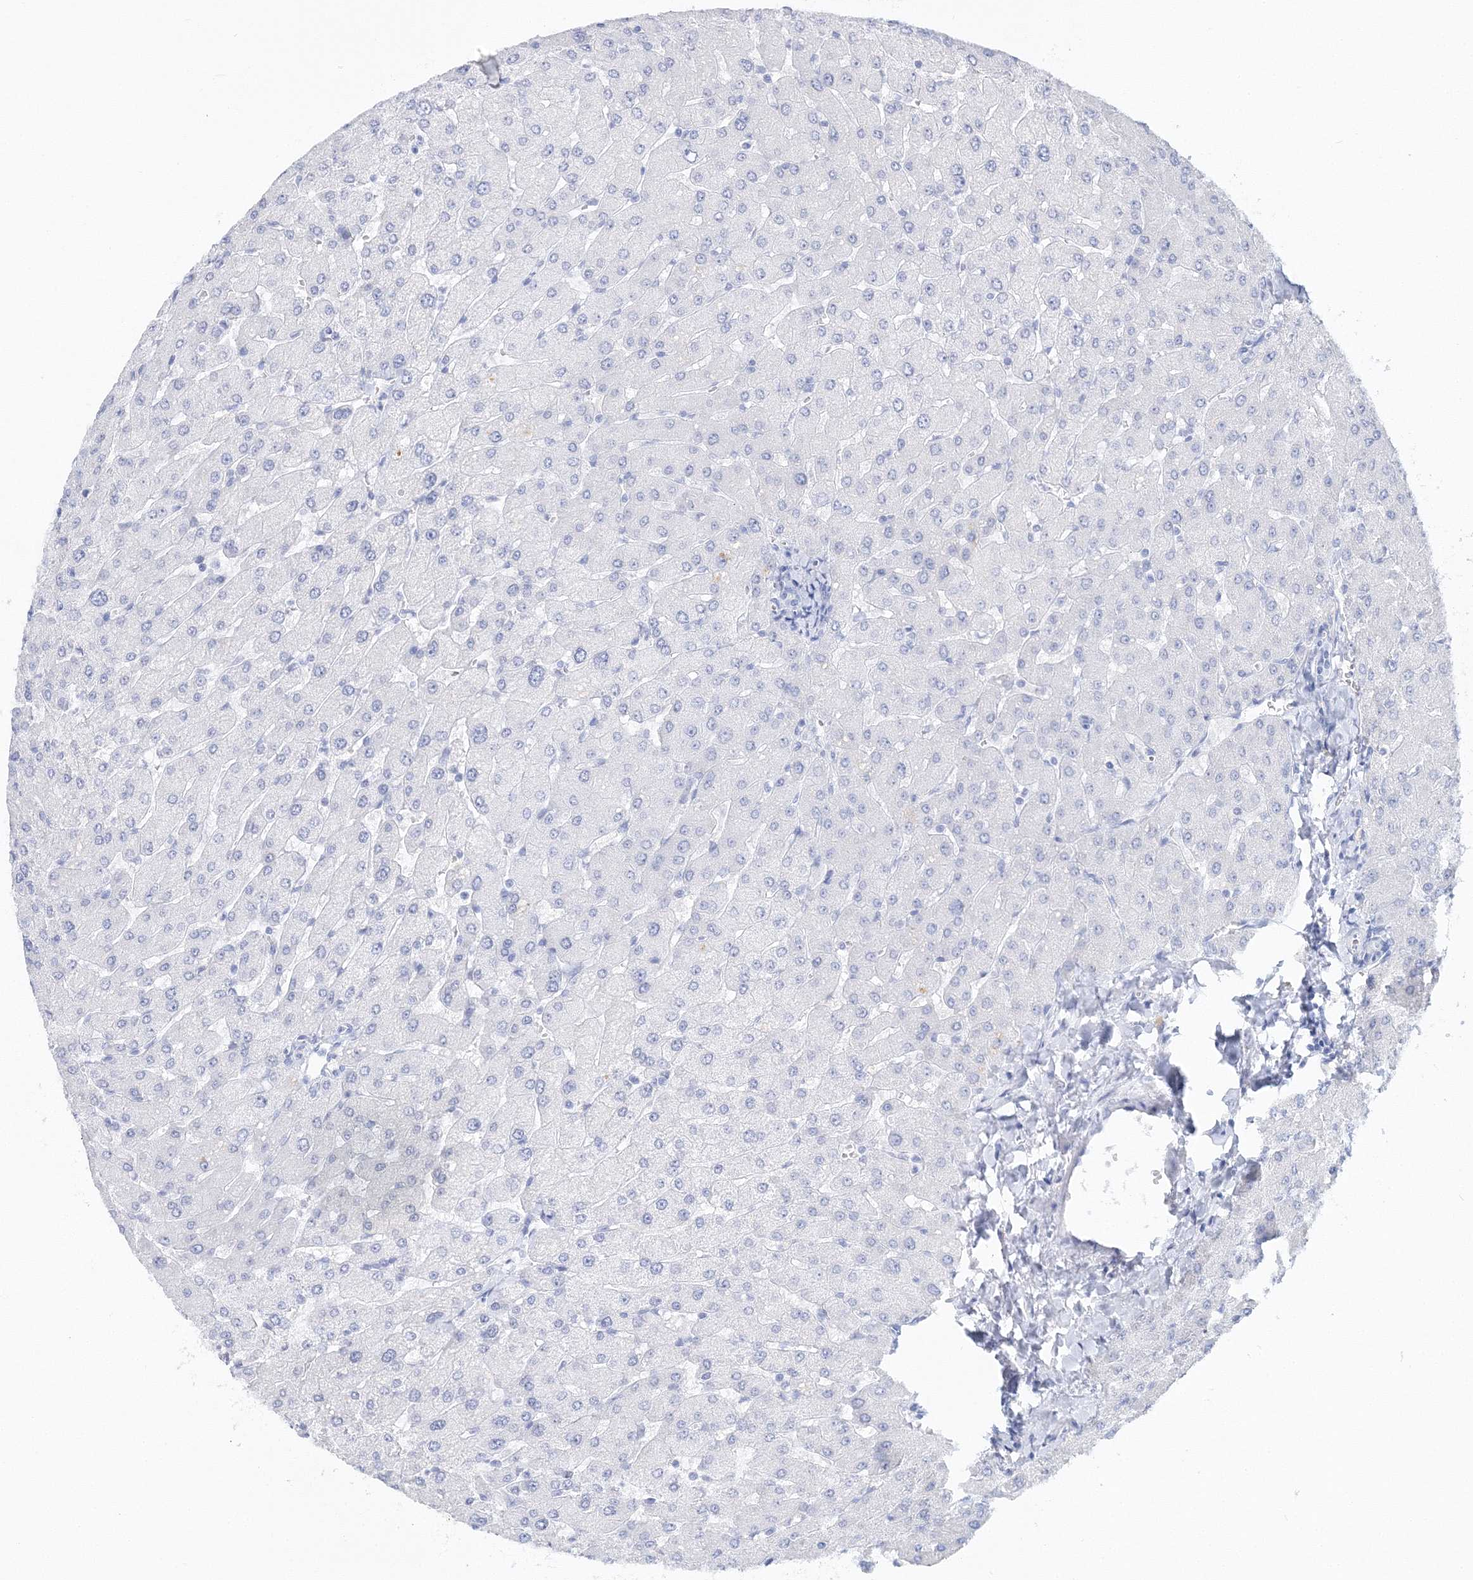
{"staining": {"intensity": "negative", "quantity": "none", "location": "none"}, "tissue": "liver", "cell_type": "Cholangiocytes", "image_type": "normal", "snomed": [{"axis": "morphology", "description": "Normal tissue, NOS"}, {"axis": "topography", "description": "Liver"}], "caption": "The histopathology image demonstrates no significant positivity in cholangiocytes of liver.", "gene": "MYOZ2", "patient": {"sex": "male", "age": 55}}